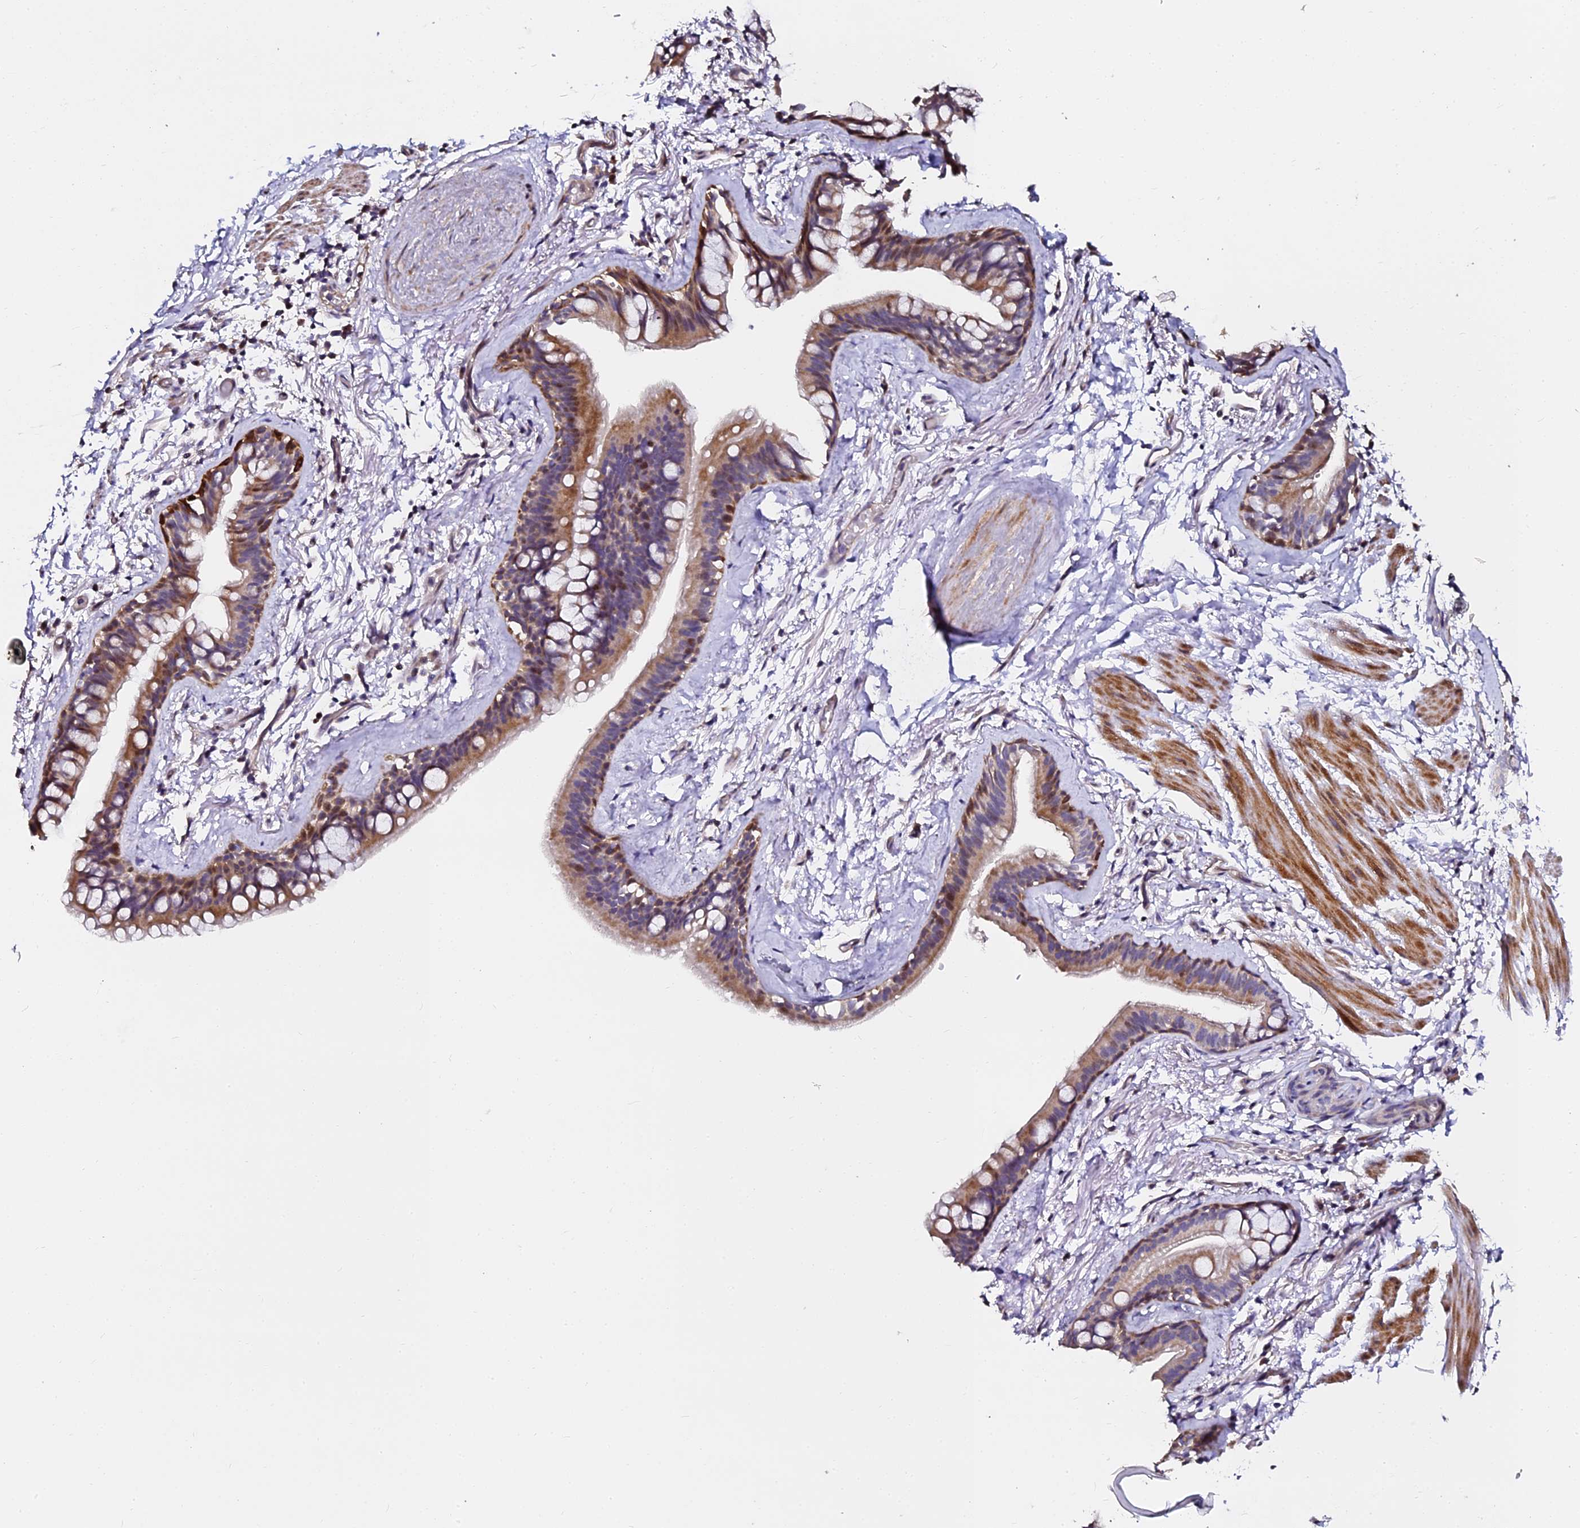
{"staining": {"intensity": "moderate", "quantity": ">75%", "location": "cytoplasmic/membranous,nuclear"}, "tissue": "bronchus", "cell_type": "Respiratory epithelial cells", "image_type": "normal", "snomed": [{"axis": "morphology", "description": "Normal tissue, NOS"}, {"axis": "topography", "description": "Cartilage tissue"}], "caption": "Immunohistochemistry of benign bronchus demonstrates medium levels of moderate cytoplasmic/membranous,nuclear expression in about >75% of respiratory epithelial cells.", "gene": "GPN3", "patient": {"sex": "male", "age": 63}}